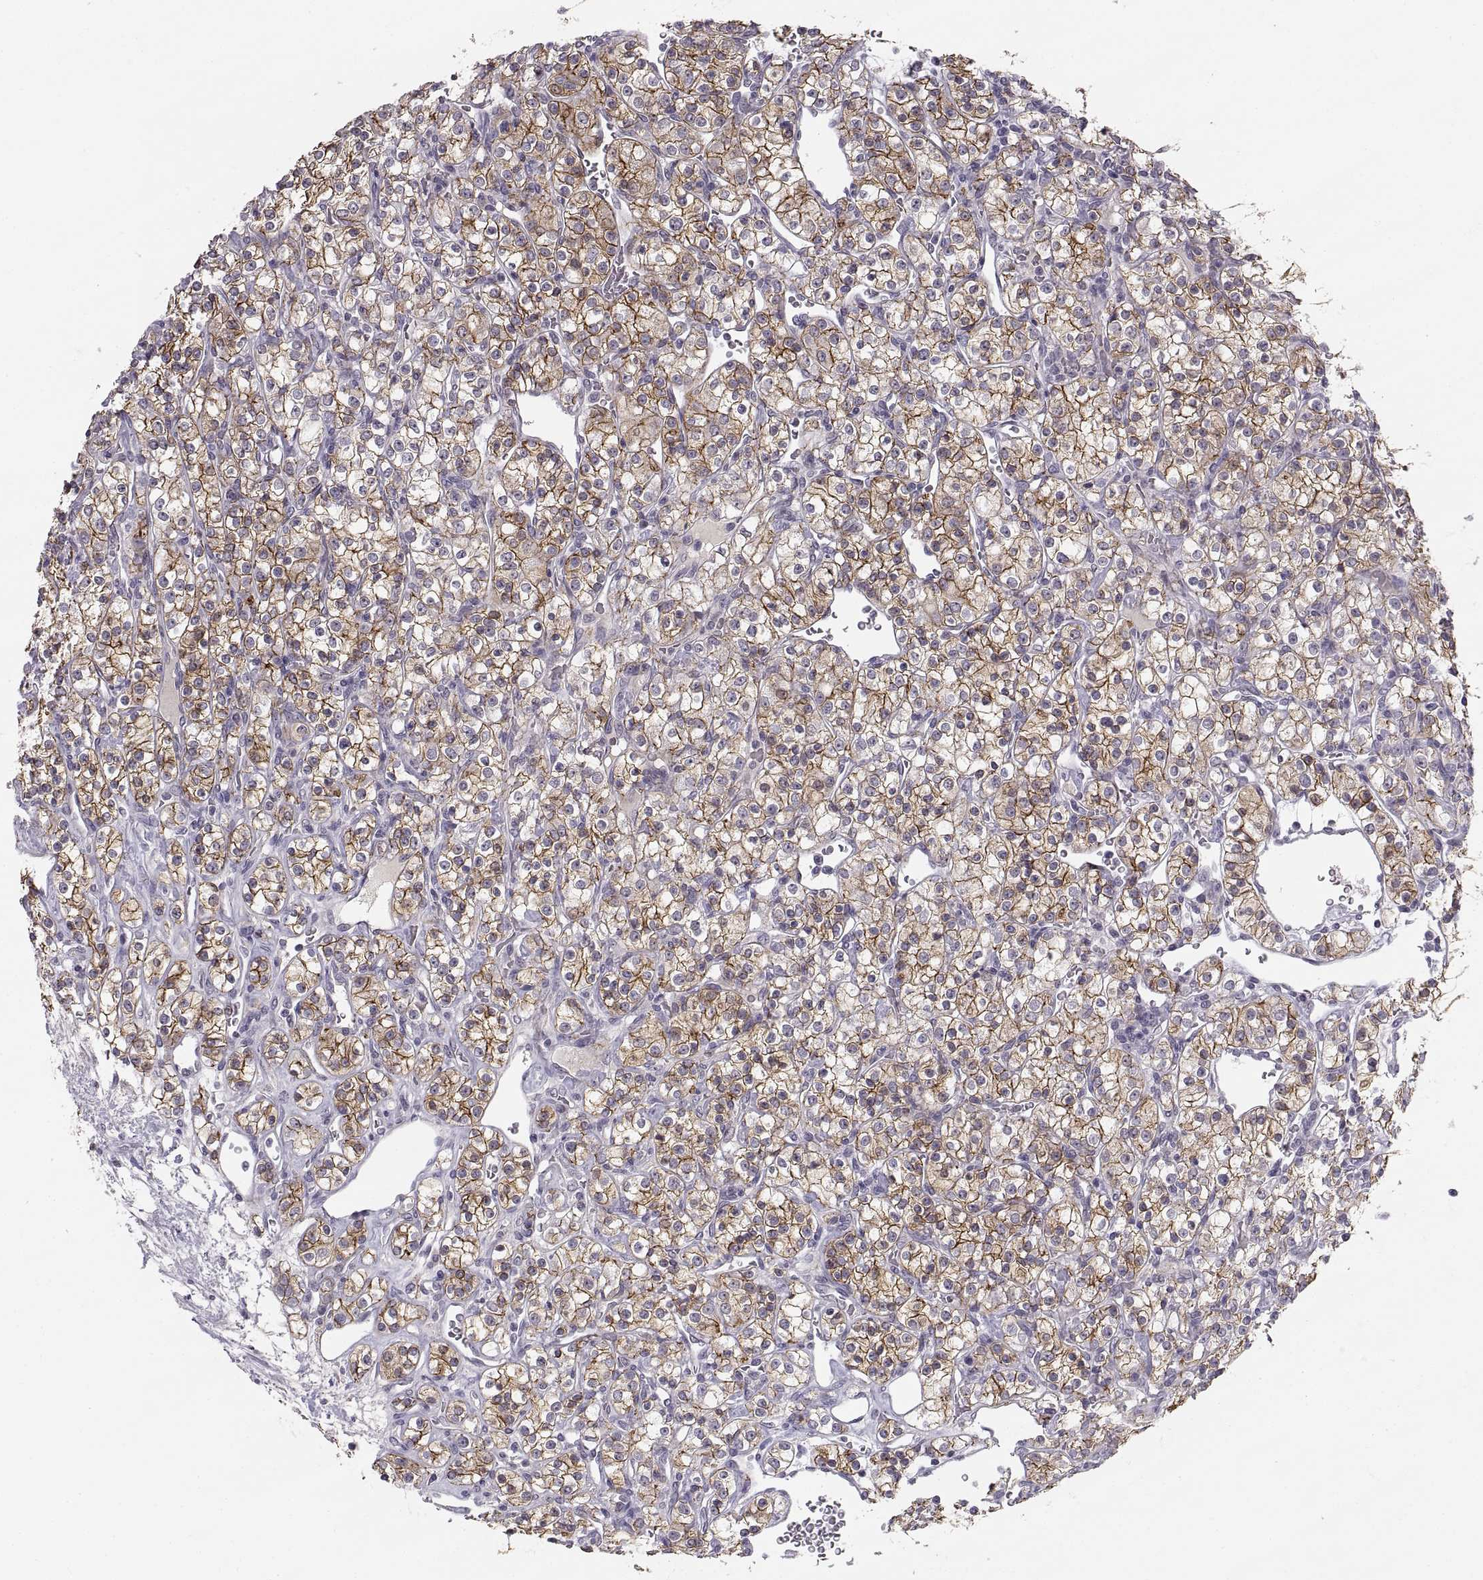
{"staining": {"intensity": "strong", "quantity": ">75%", "location": "cytoplasmic/membranous"}, "tissue": "renal cancer", "cell_type": "Tumor cells", "image_type": "cancer", "snomed": [{"axis": "morphology", "description": "Adenocarcinoma, NOS"}, {"axis": "topography", "description": "Kidney"}], "caption": "Tumor cells show high levels of strong cytoplasmic/membranous staining in about >75% of cells in renal cancer.", "gene": "CDH2", "patient": {"sex": "male", "age": 77}}